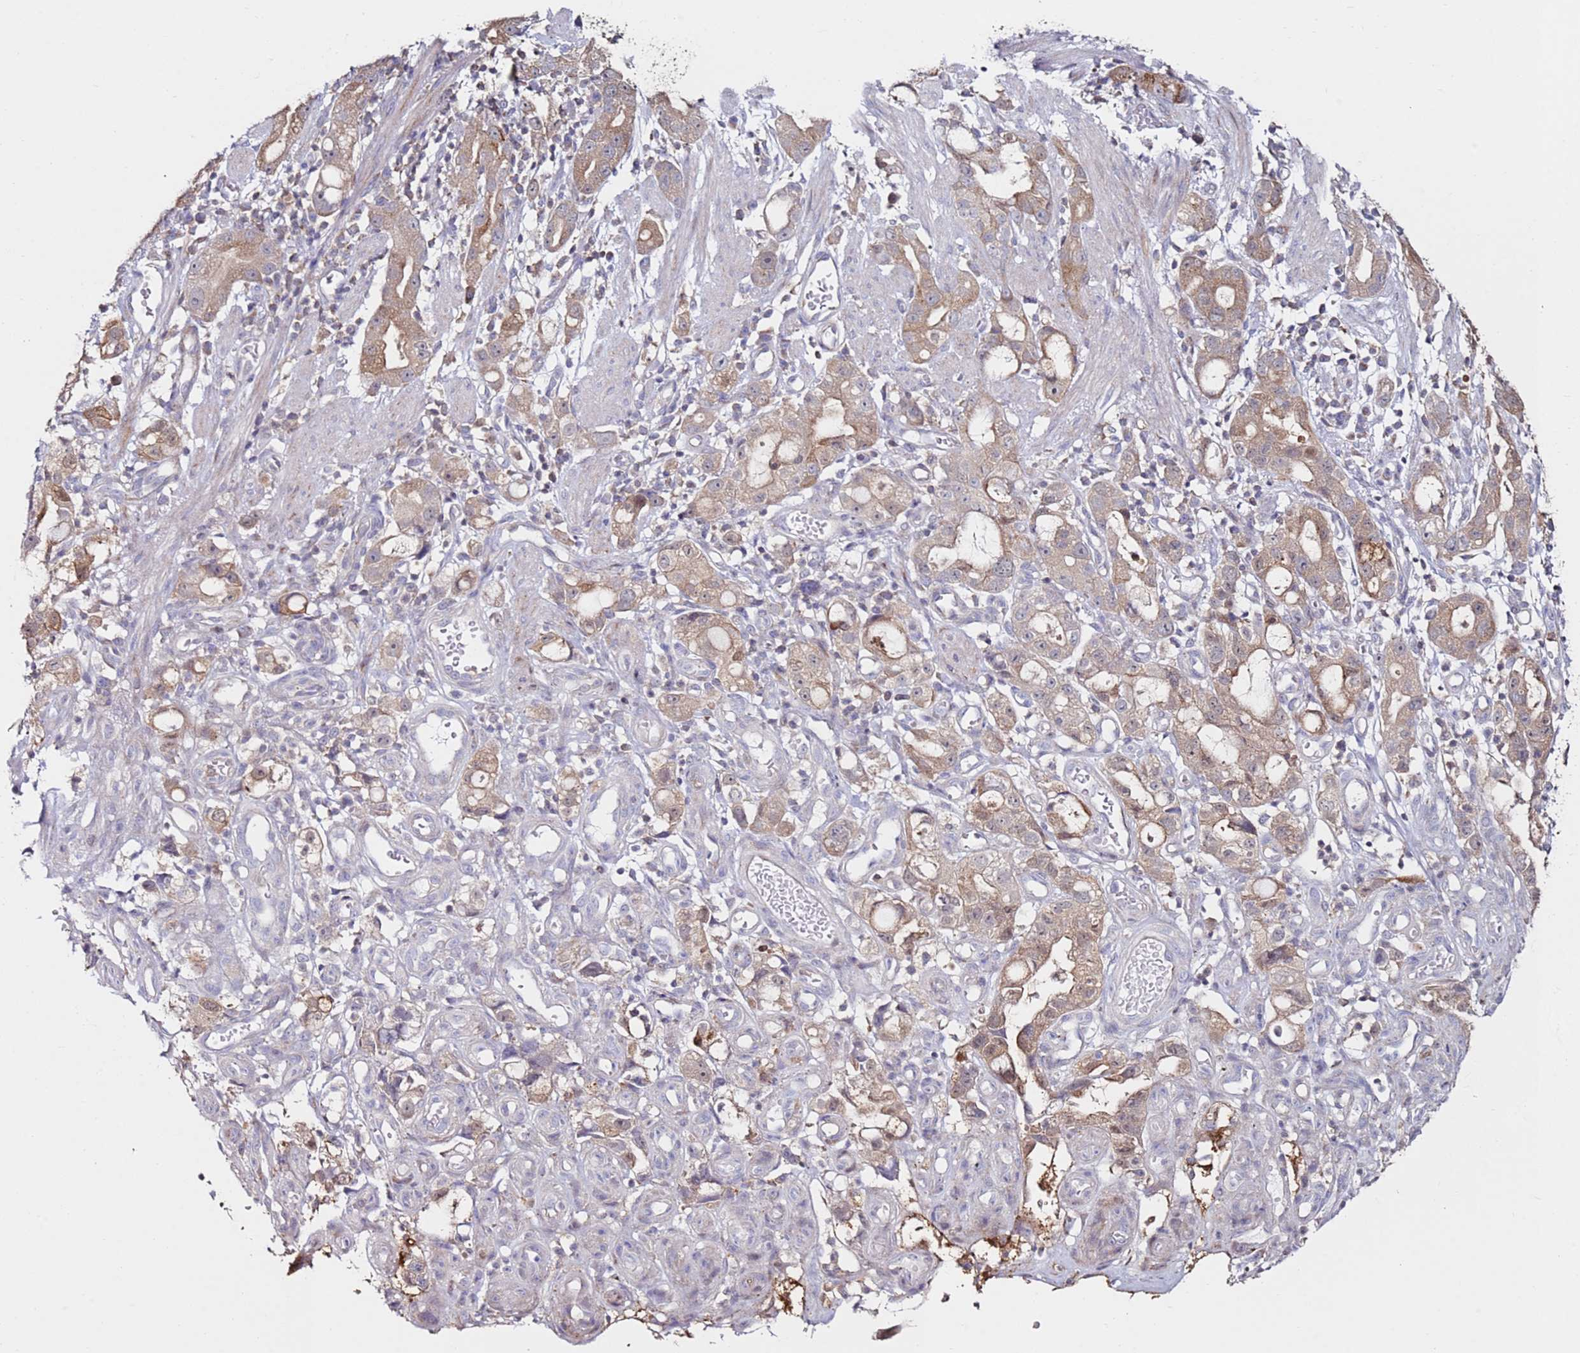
{"staining": {"intensity": "moderate", "quantity": ">75%", "location": "cytoplasmic/membranous"}, "tissue": "stomach cancer", "cell_type": "Tumor cells", "image_type": "cancer", "snomed": [{"axis": "morphology", "description": "Adenocarcinoma, NOS"}, {"axis": "topography", "description": "Stomach"}], "caption": "Human adenocarcinoma (stomach) stained with a protein marker shows moderate staining in tumor cells.", "gene": "CNOT9", "patient": {"sex": "male", "age": 55}}